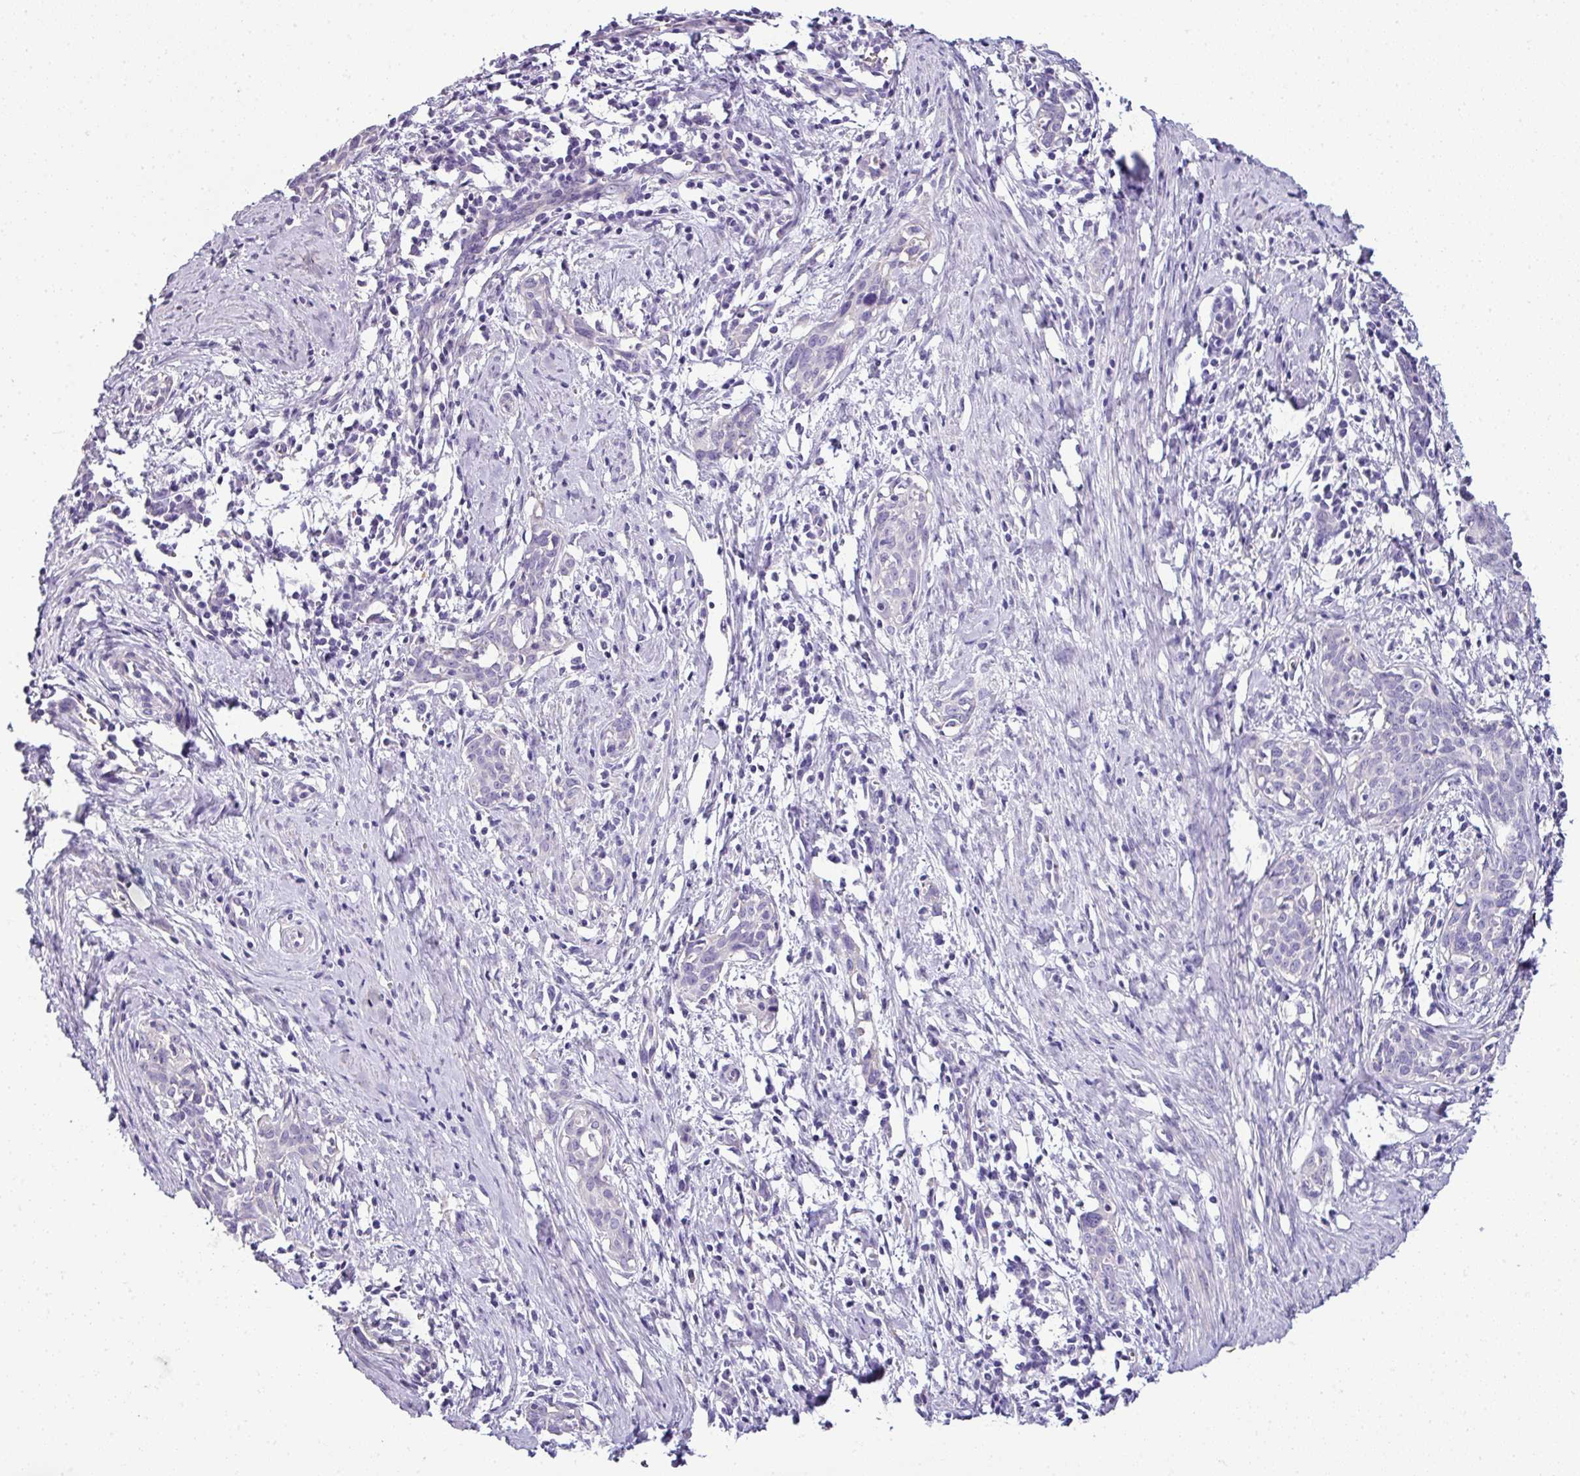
{"staining": {"intensity": "negative", "quantity": "none", "location": "none"}, "tissue": "cervical cancer", "cell_type": "Tumor cells", "image_type": "cancer", "snomed": [{"axis": "morphology", "description": "Squamous cell carcinoma, NOS"}, {"axis": "topography", "description": "Cervix"}], "caption": "Tumor cells show no significant protein positivity in squamous cell carcinoma (cervical).", "gene": "NAPSA", "patient": {"sex": "female", "age": 52}}